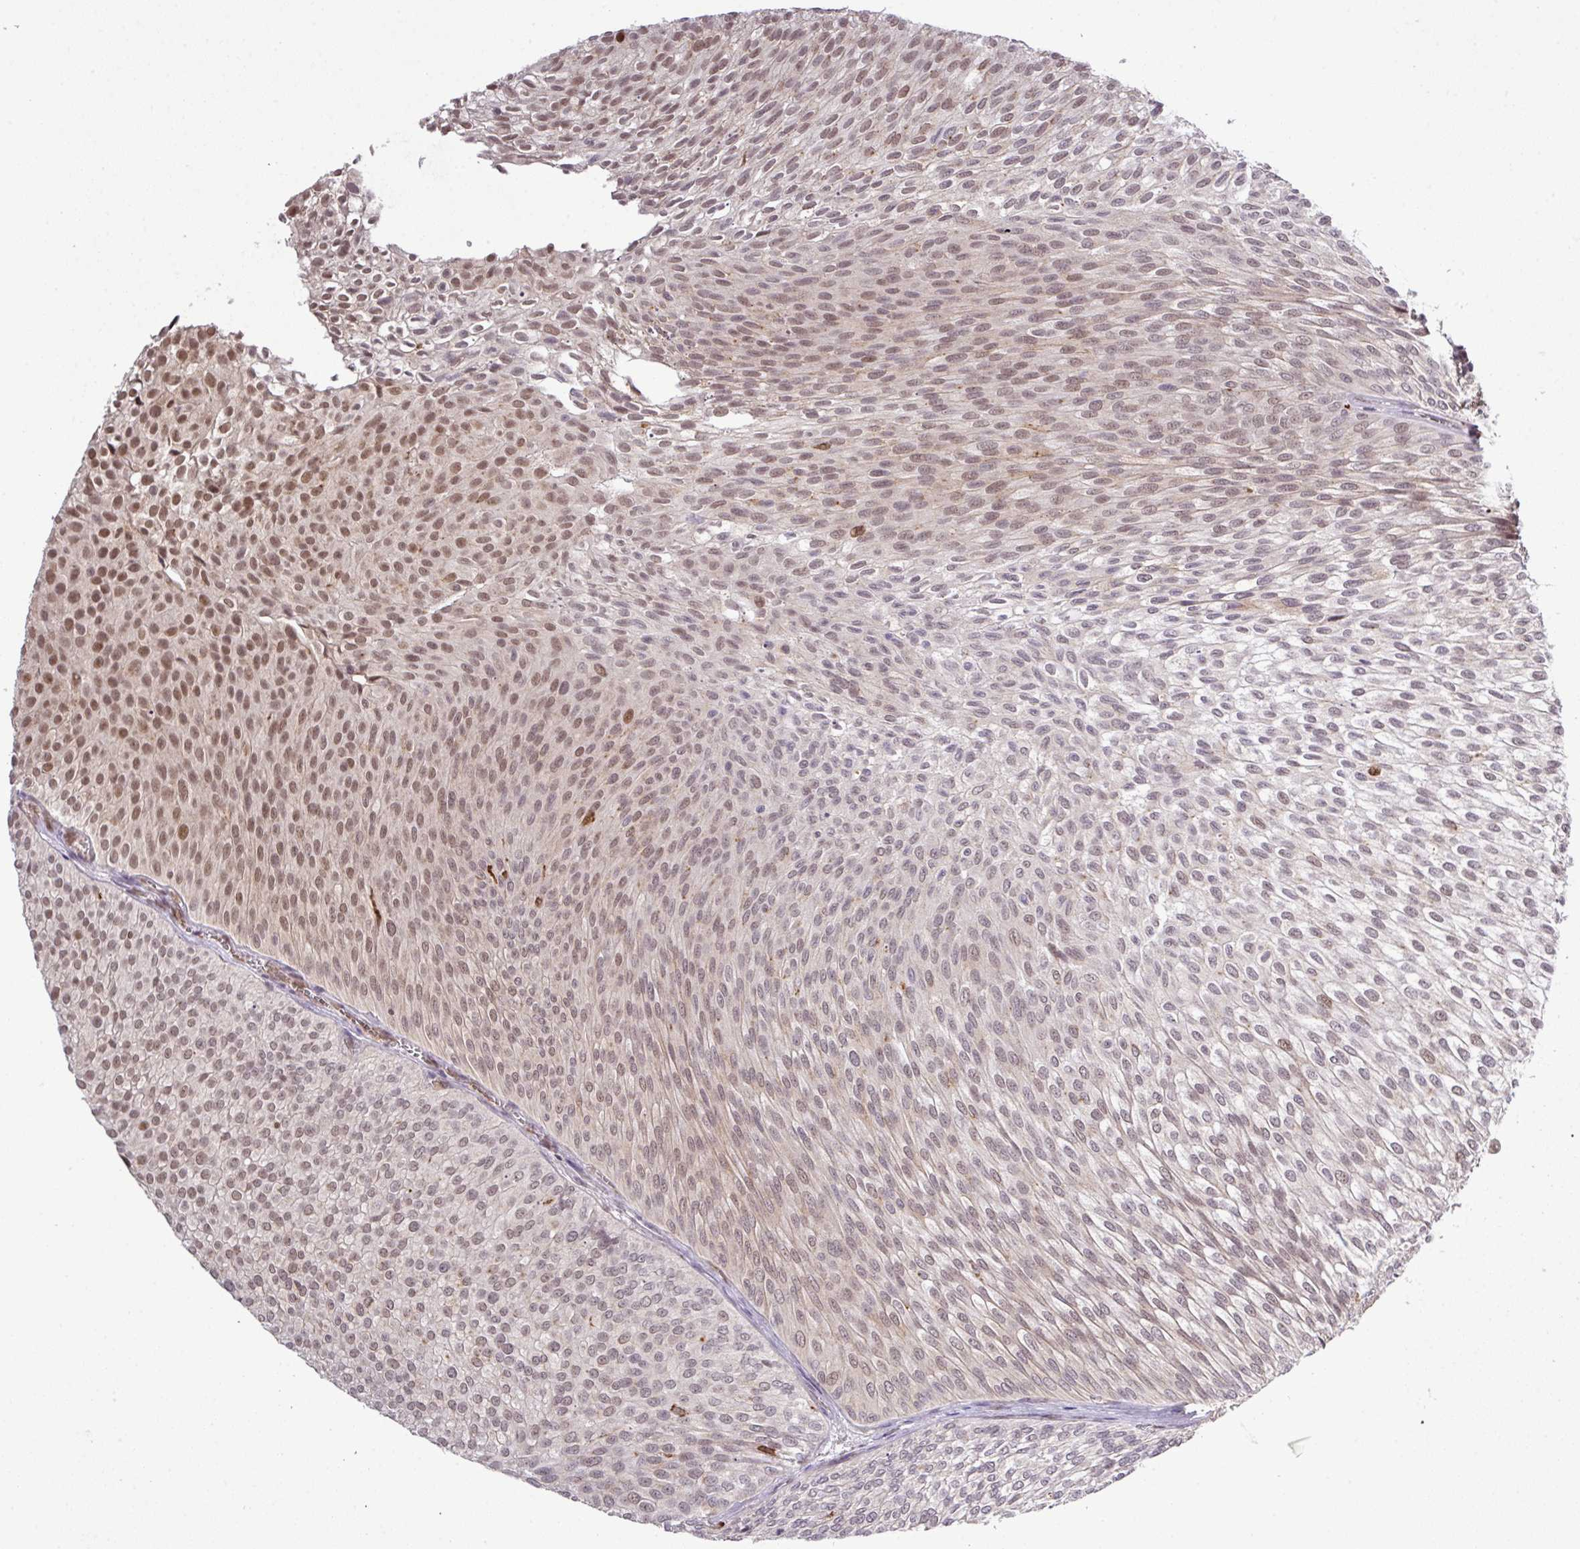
{"staining": {"intensity": "moderate", "quantity": "<25%", "location": "nuclear"}, "tissue": "urothelial cancer", "cell_type": "Tumor cells", "image_type": "cancer", "snomed": [{"axis": "morphology", "description": "Urothelial carcinoma, Low grade"}, {"axis": "topography", "description": "Urinary bladder"}], "caption": "IHC staining of low-grade urothelial carcinoma, which exhibits low levels of moderate nuclear expression in approximately <25% of tumor cells indicating moderate nuclear protein staining. The staining was performed using DAB (brown) for protein detection and nuclei were counterstained in hematoxylin (blue).", "gene": "SMCO4", "patient": {"sex": "male", "age": 91}}